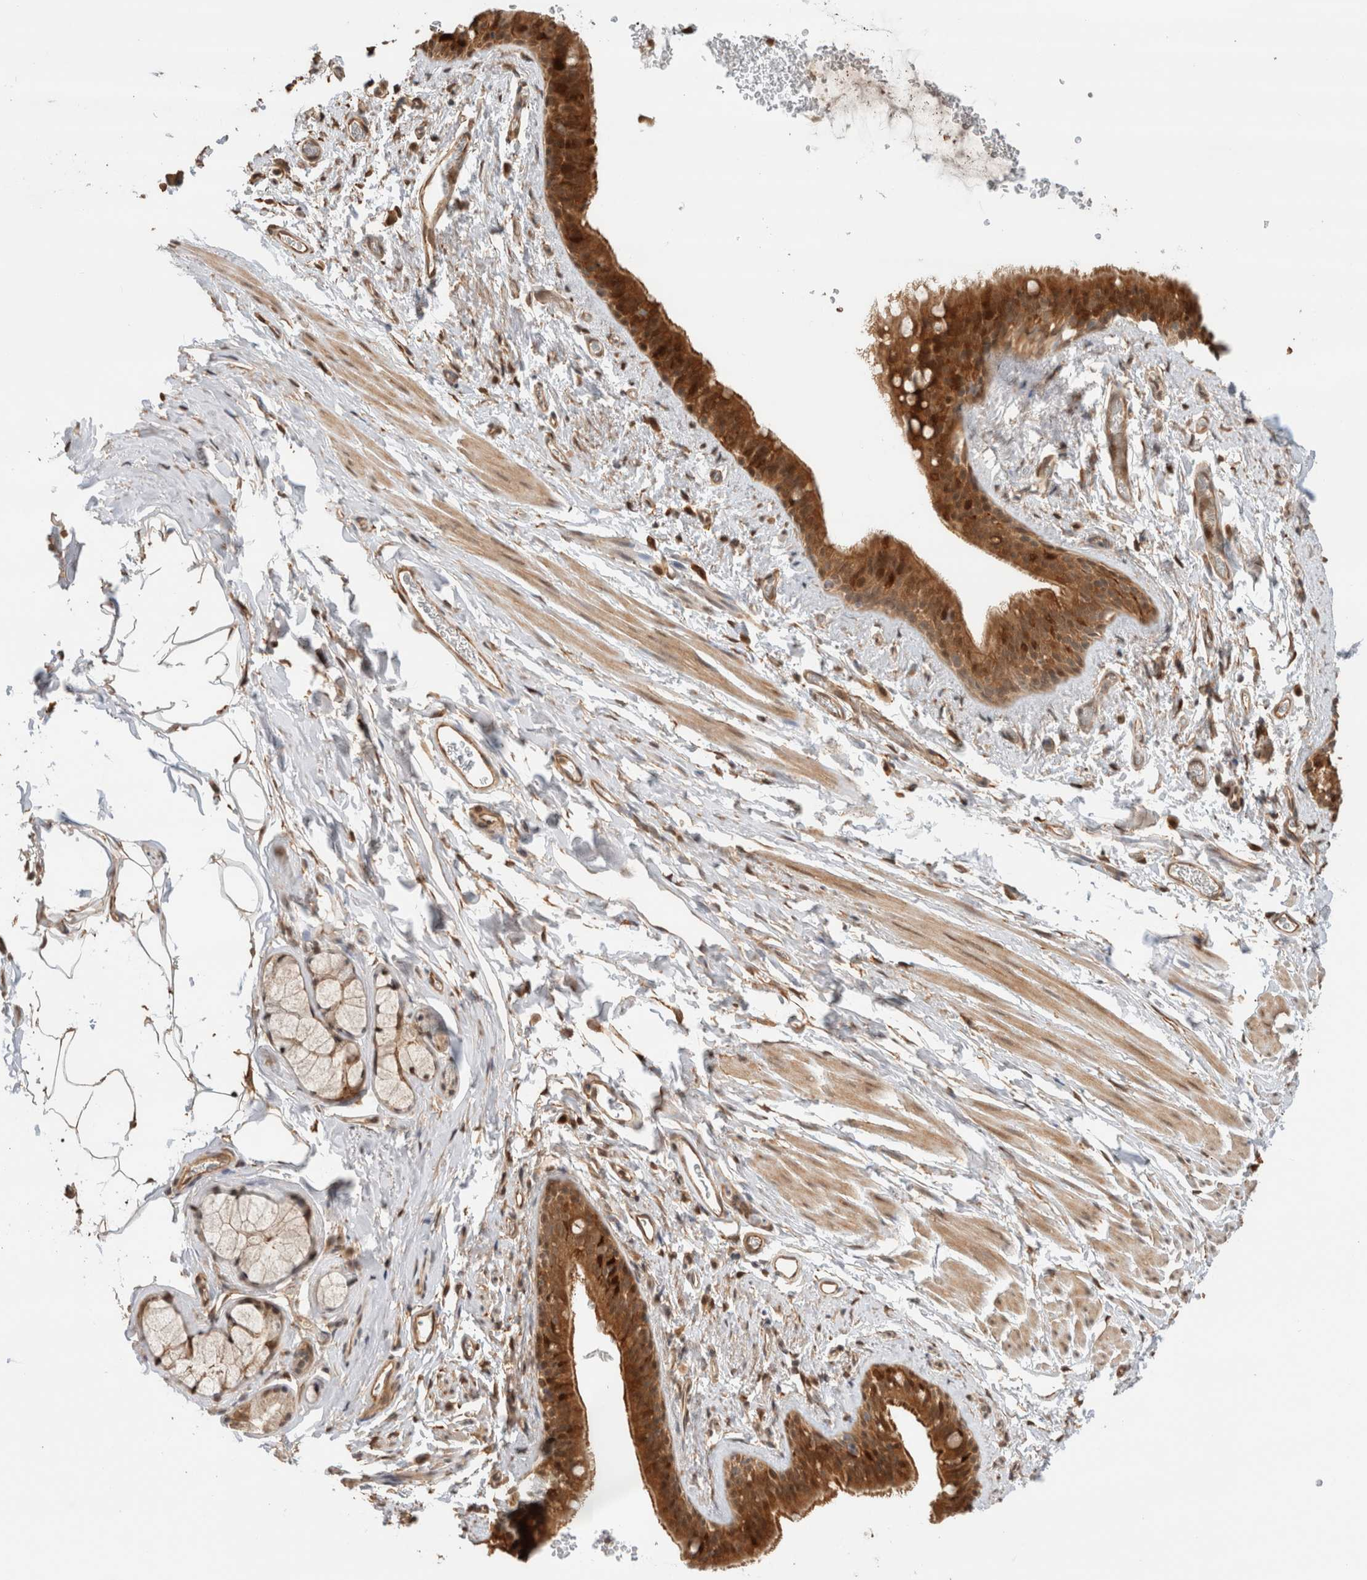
{"staining": {"intensity": "strong", "quantity": ">75%", "location": "cytoplasmic/membranous,nuclear"}, "tissue": "bronchus", "cell_type": "Respiratory epithelial cells", "image_type": "normal", "snomed": [{"axis": "morphology", "description": "Normal tissue, NOS"}, {"axis": "topography", "description": "Cartilage tissue"}, {"axis": "topography", "description": "Bronchus"}, {"axis": "topography", "description": "Lung"}], "caption": "Immunohistochemical staining of unremarkable human bronchus demonstrates >75% levels of strong cytoplasmic/membranous,nuclear protein staining in about >75% of respiratory epithelial cells.", "gene": "OTUD6B", "patient": {"sex": "male", "age": 64}}